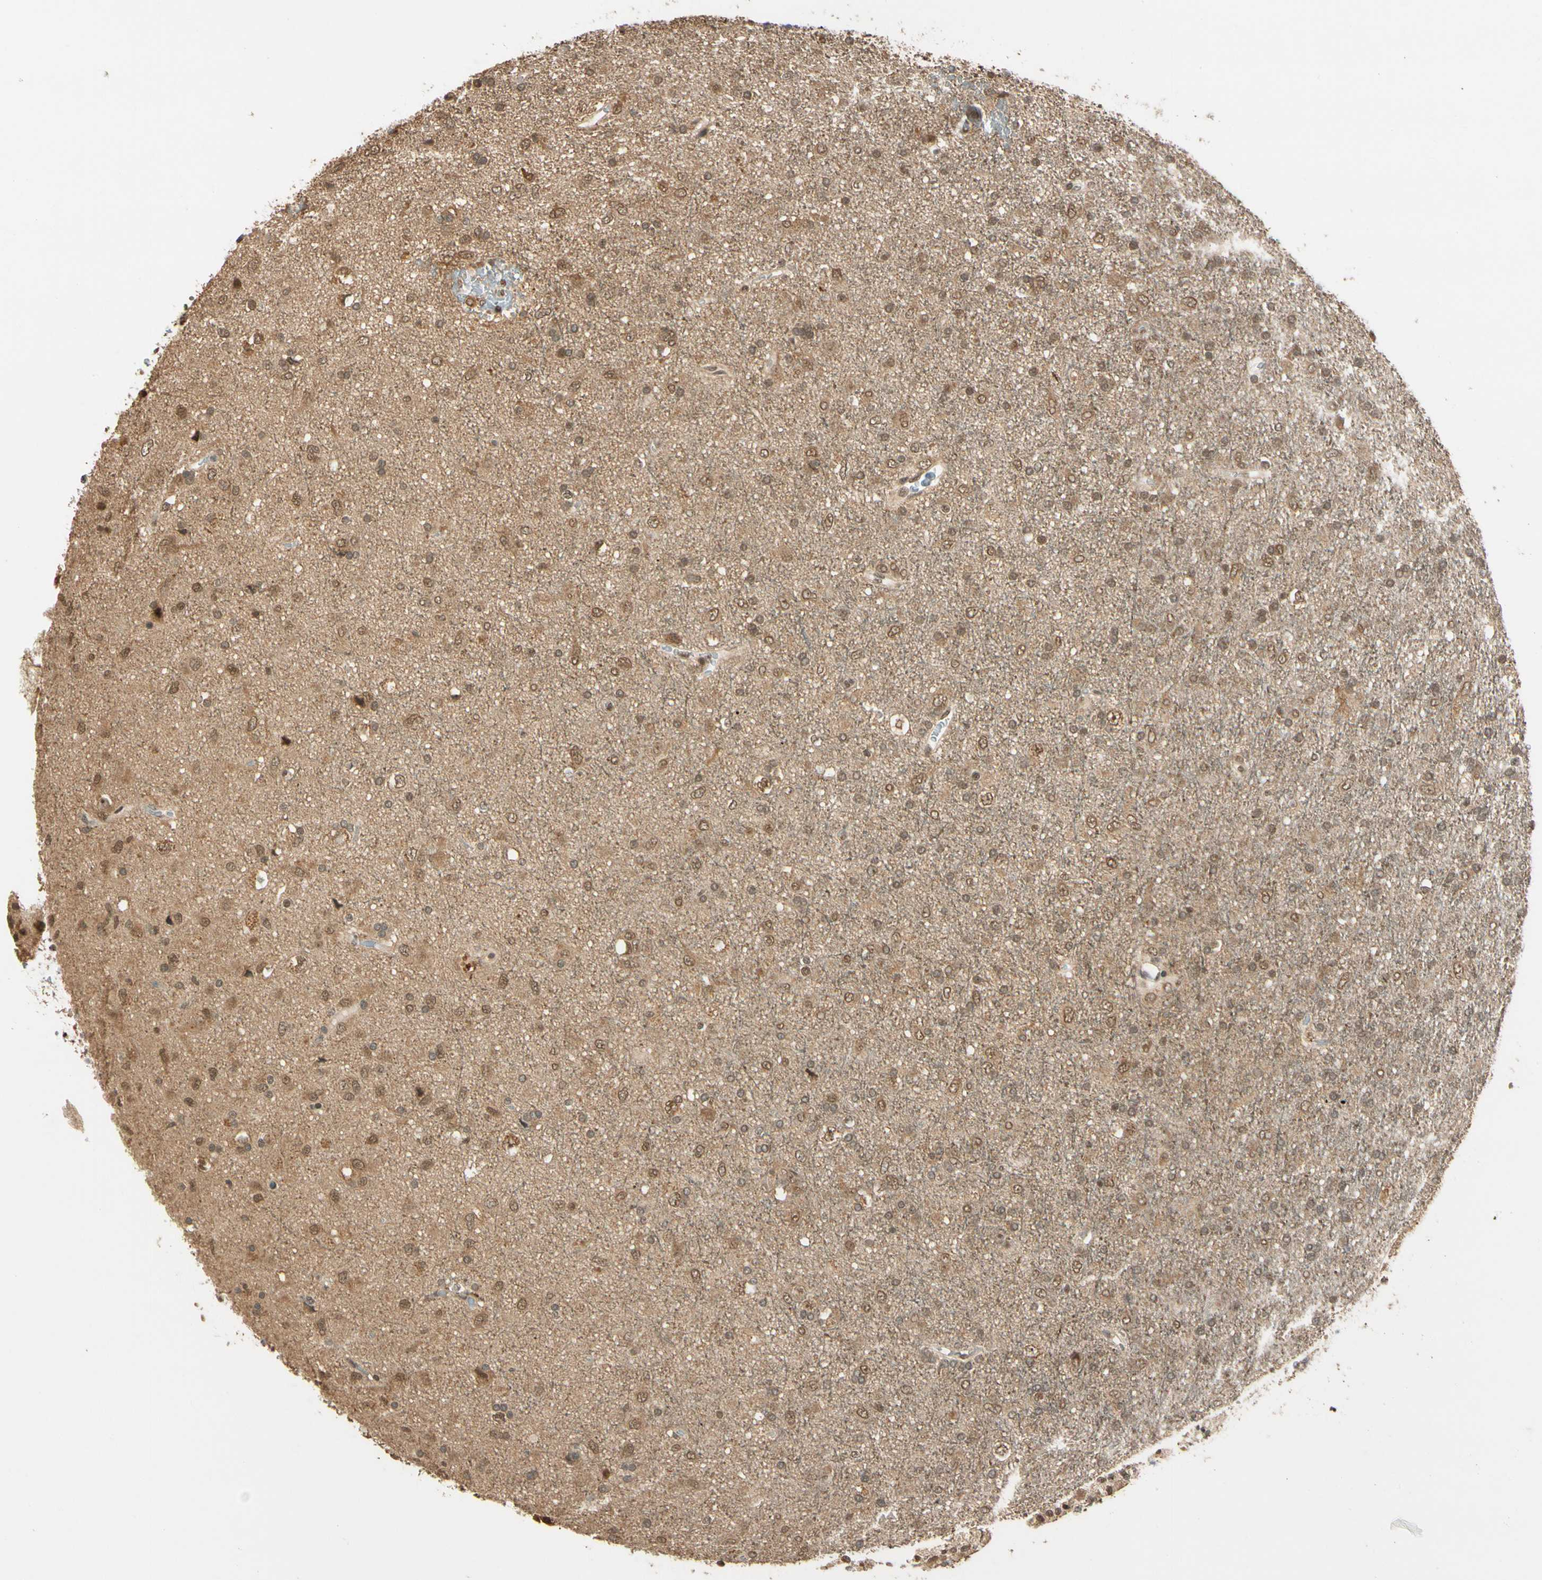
{"staining": {"intensity": "moderate", "quantity": "25%-75%", "location": "cytoplasmic/membranous,nuclear"}, "tissue": "glioma", "cell_type": "Tumor cells", "image_type": "cancer", "snomed": [{"axis": "morphology", "description": "Glioma, malignant, Low grade"}, {"axis": "topography", "description": "Brain"}], "caption": "This photomicrograph displays immunohistochemistry (IHC) staining of human malignant glioma (low-grade), with medium moderate cytoplasmic/membranous and nuclear staining in about 25%-75% of tumor cells.", "gene": "ZSCAN12", "patient": {"sex": "male", "age": 77}}